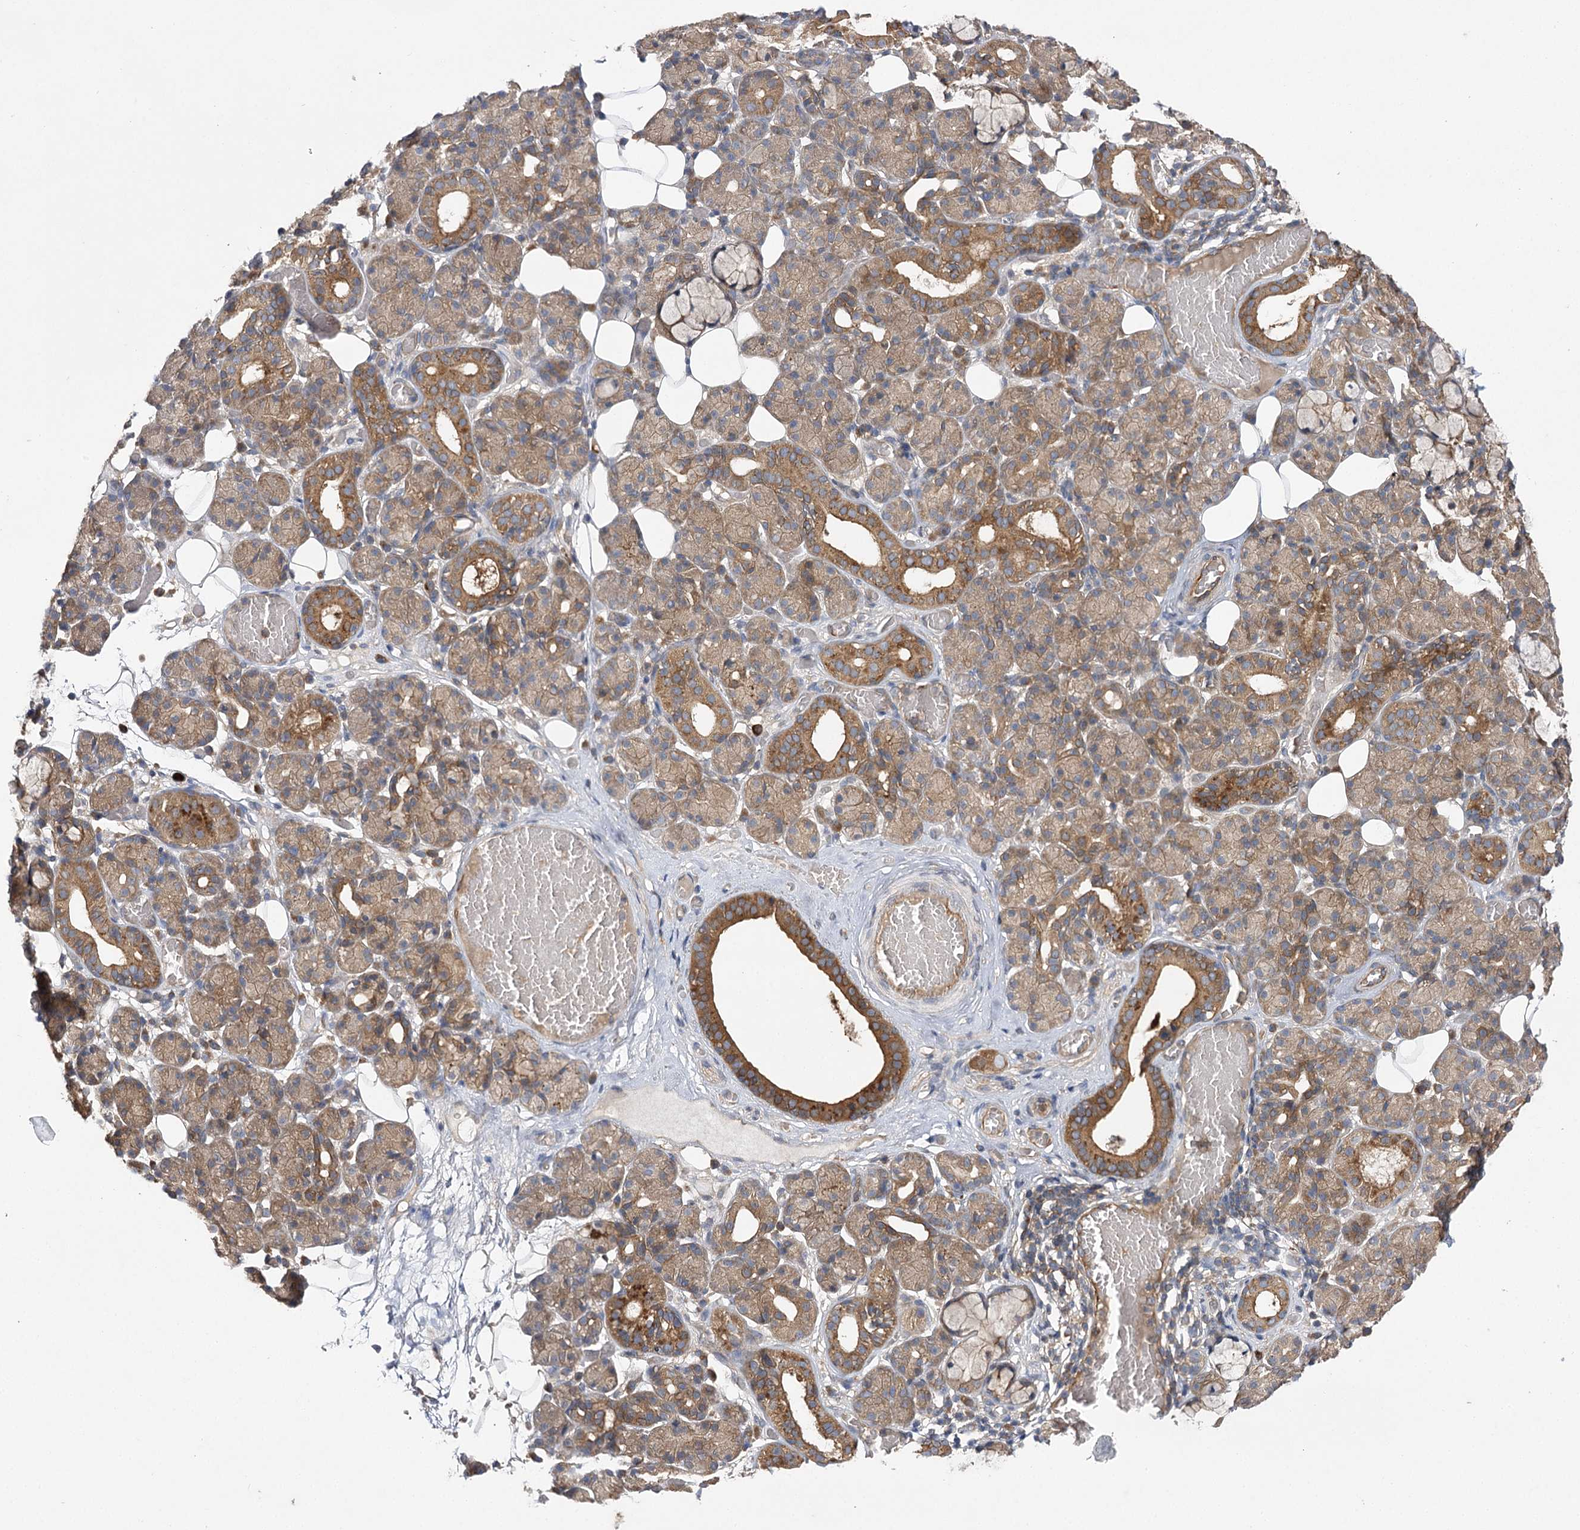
{"staining": {"intensity": "strong", "quantity": "25%-75%", "location": "cytoplasmic/membranous"}, "tissue": "salivary gland", "cell_type": "Glandular cells", "image_type": "normal", "snomed": [{"axis": "morphology", "description": "Normal tissue, NOS"}, {"axis": "topography", "description": "Salivary gland"}], "caption": "Protein expression analysis of unremarkable salivary gland exhibits strong cytoplasmic/membranous expression in about 25%-75% of glandular cells. The staining is performed using DAB brown chromogen to label protein expression. The nuclei are counter-stained blue using hematoxylin.", "gene": "BCR", "patient": {"sex": "male", "age": 63}}